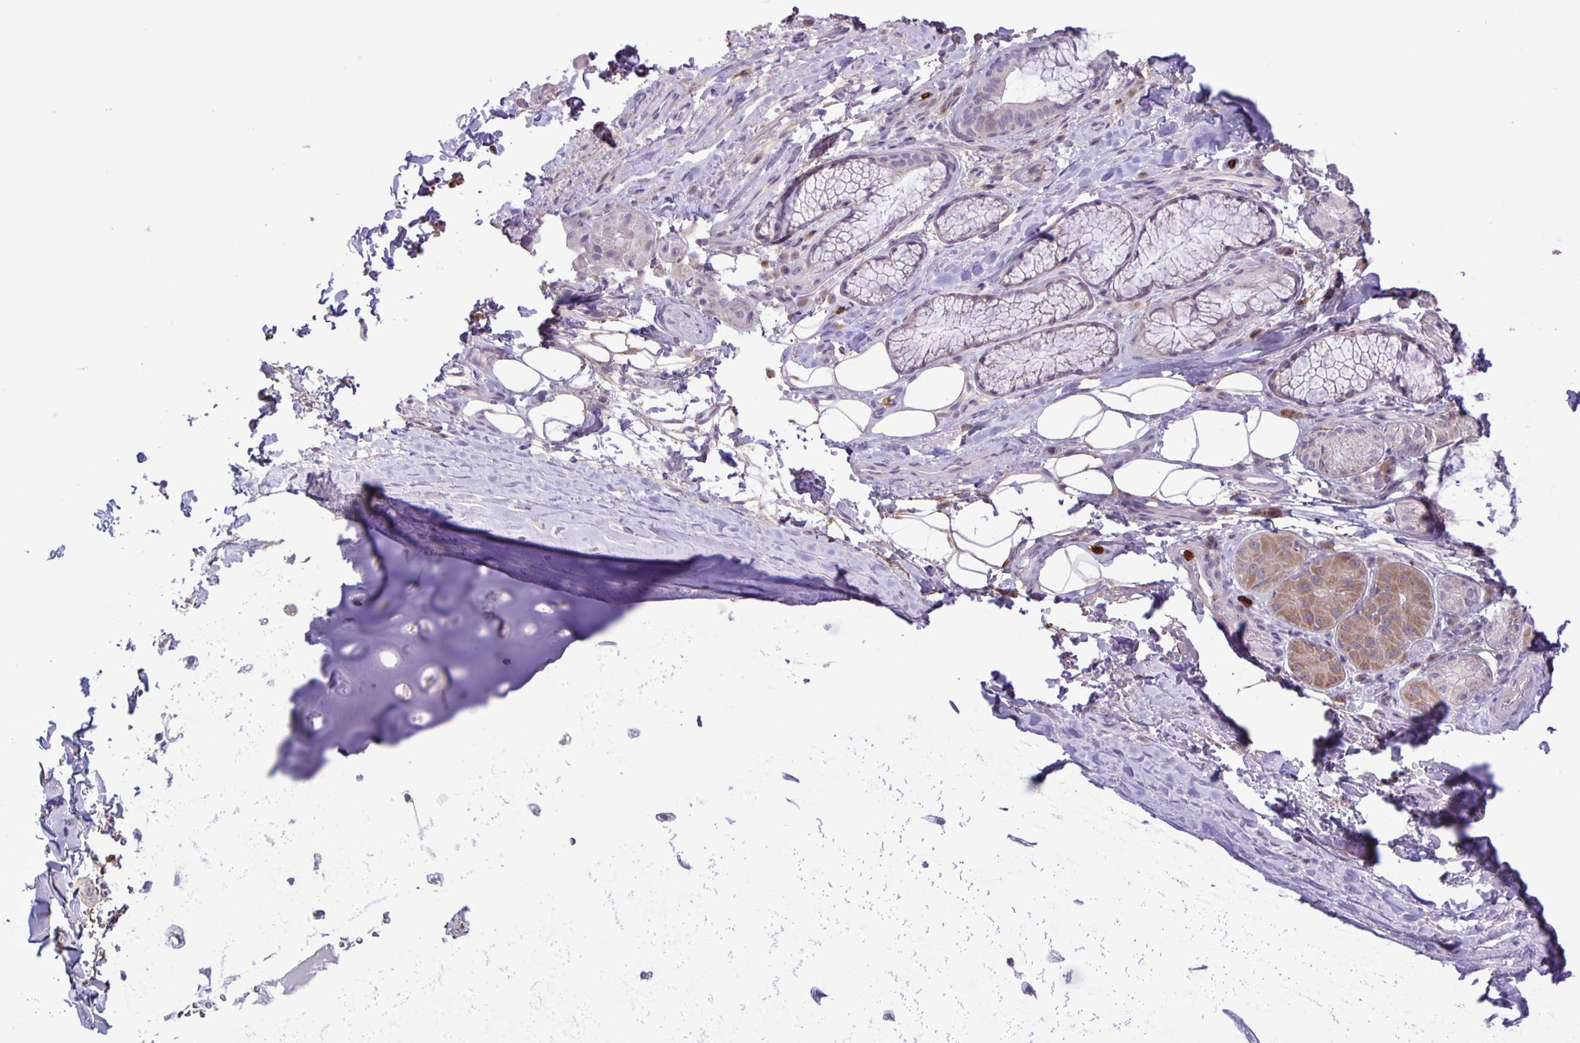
{"staining": {"intensity": "negative", "quantity": "none", "location": "none"}, "tissue": "adipose tissue", "cell_type": "Adipocytes", "image_type": "normal", "snomed": [{"axis": "morphology", "description": "Normal tissue, NOS"}, {"axis": "topography", "description": "Cartilage tissue"}, {"axis": "topography", "description": "Bronchus"}], "caption": "DAB immunohistochemical staining of unremarkable human adipose tissue shows no significant staining in adipocytes.", "gene": "ADCK1", "patient": {"sex": "male", "age": 64}}